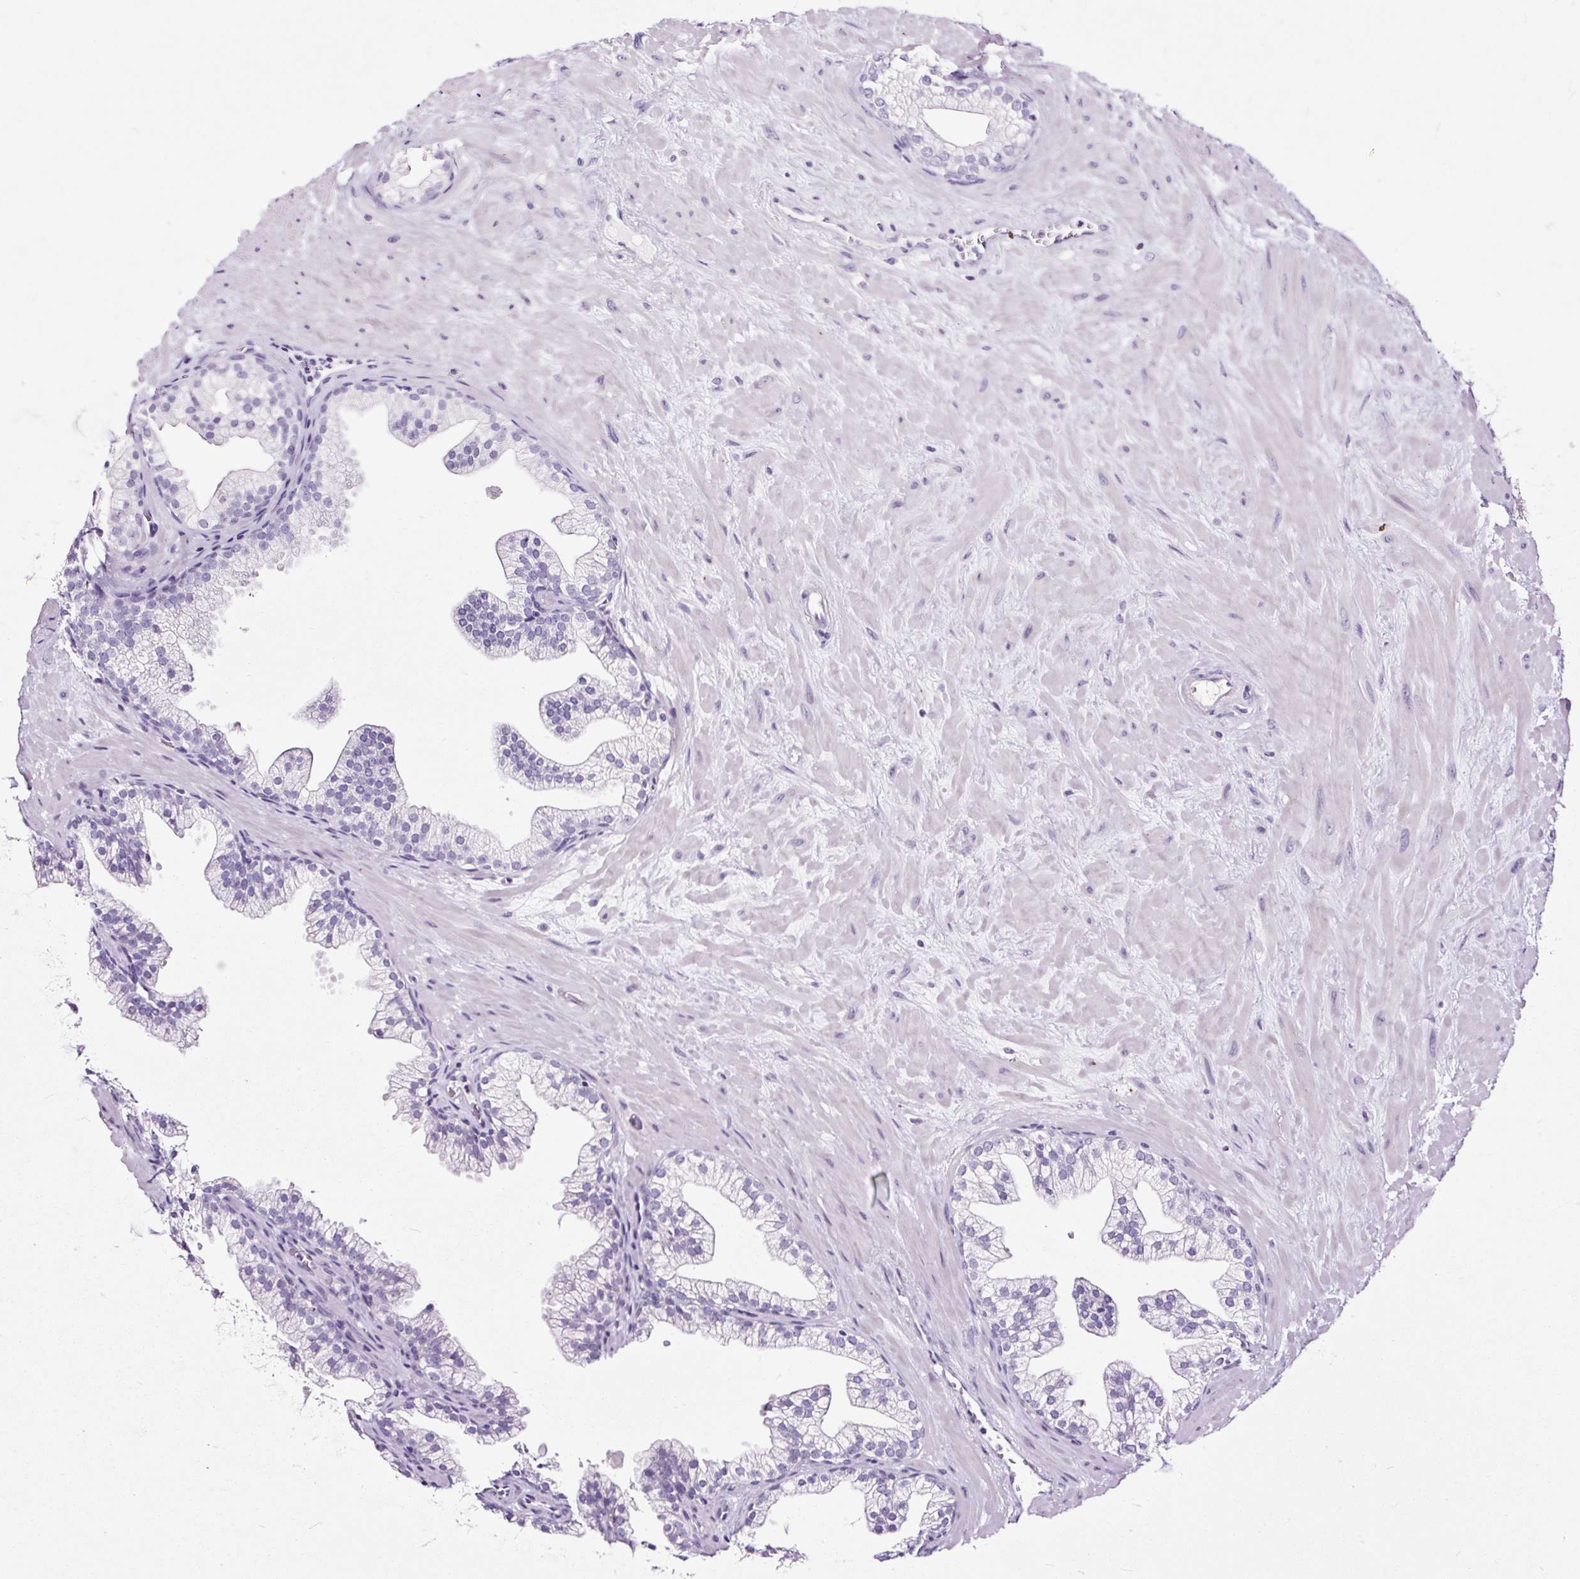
{"staining": {"intensity": "negative", "quantity": "none", "location": "none"}, "tissue": "prostate", "cell_type": "Glandular cells", "image_type": "normal", "snomed": [{"axis": "morphology", "description": "Normal tissue, NOS"}, {"axis": "topography", "description": "Prostate"}, {"axis": "topography", "description": "Peripheral nerve tissue"}], "caption": "This is an immunohistochemistry (IHC) histopathology image of unremarkable prostate. There is no expression in glandular cells.", "gene": "NPHS2", "patient": {"sex": "male", "age": 61}}